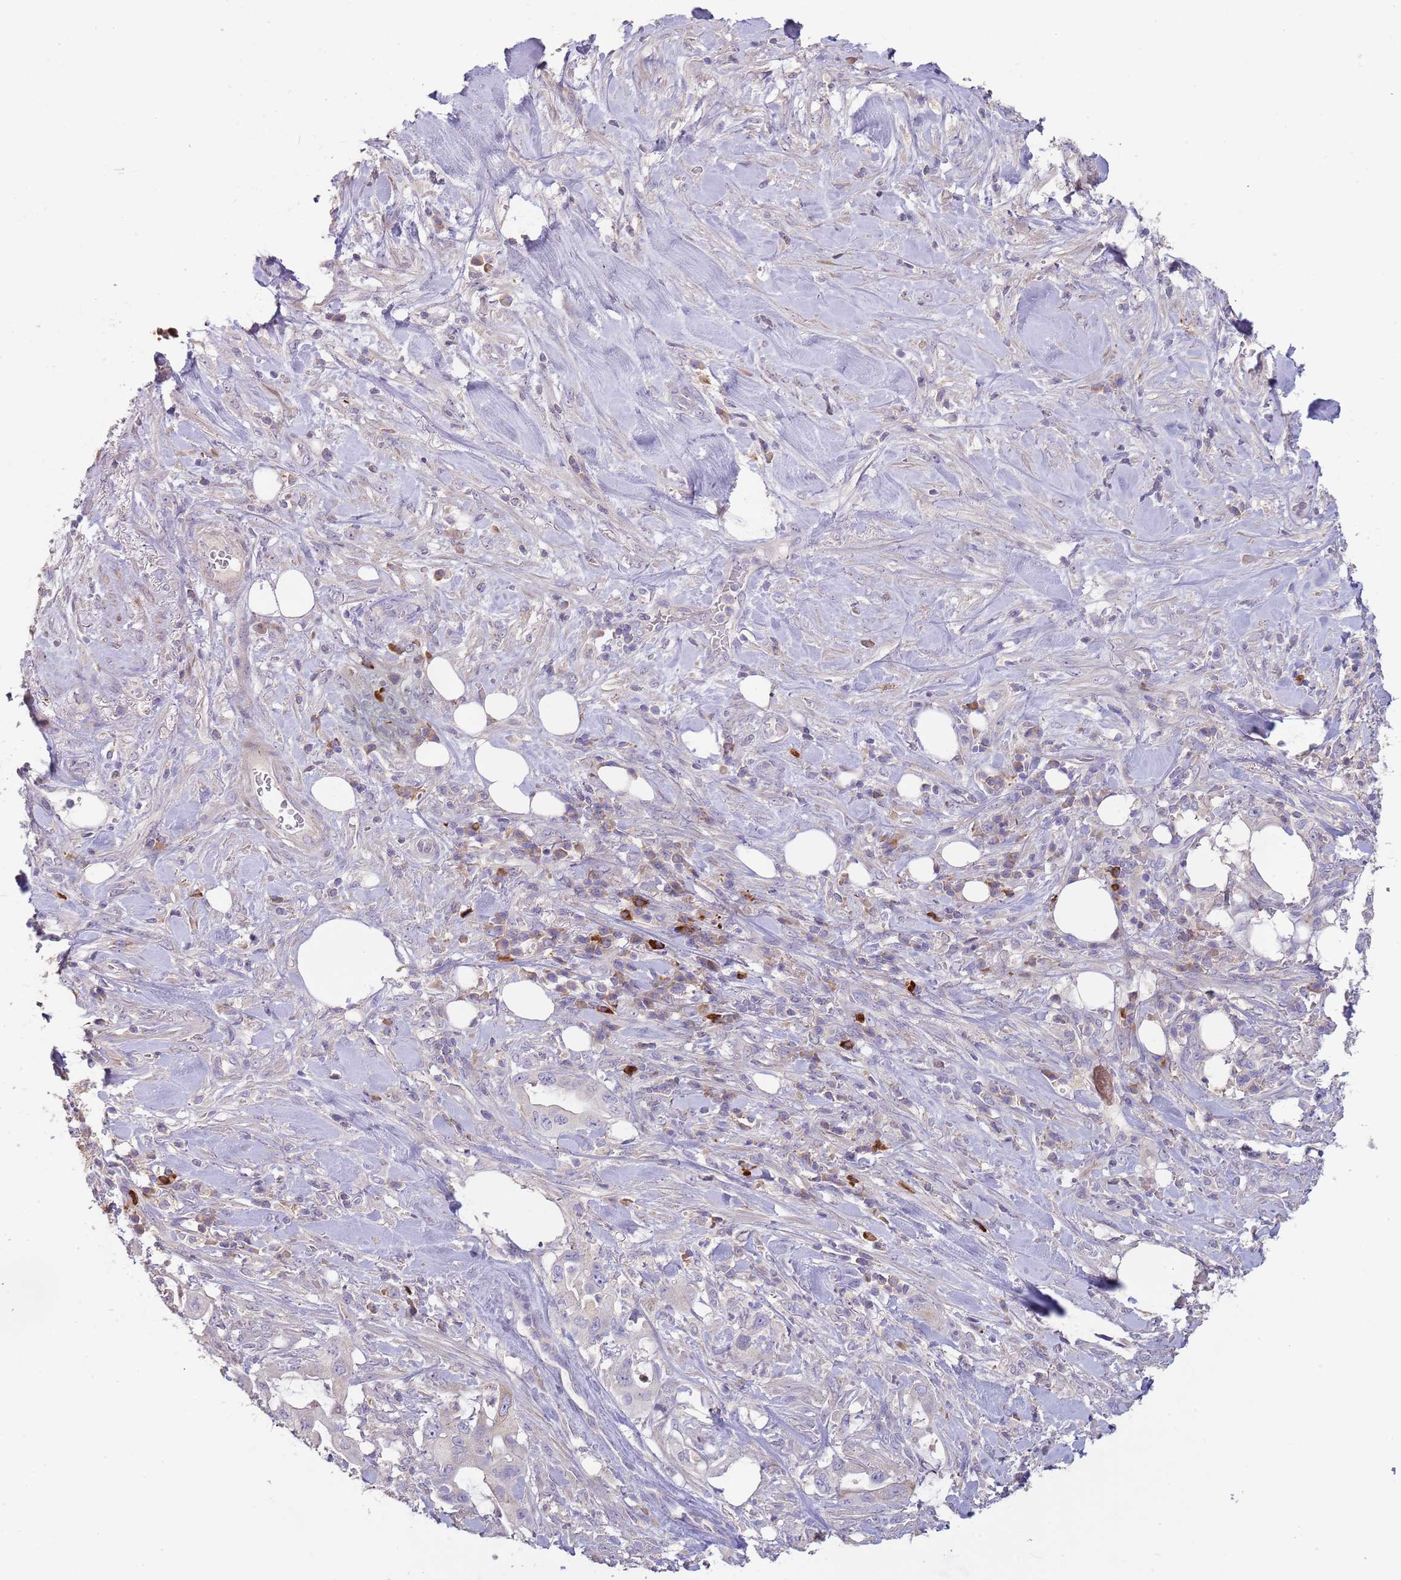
{"staining": {"intensity": "negative", "quantity": "none", "location": "none"}, "tissue": "pancreatic cancer", "cell_type": "Tumor cells", "image_type": "cancer", "snomed": [{"axis": "morphology", "description": "Adenocarcinoma, NOS"}, {"axis": "topography", "description": "Pancreas"}], "caption": "Human pancreatic cancer (adenocarcinoma) stained for a protein using IHC demonstrates no positivity in tumor cells.", "gene": "SUSD1", "patient": {"sex": "female", "age": 61}}